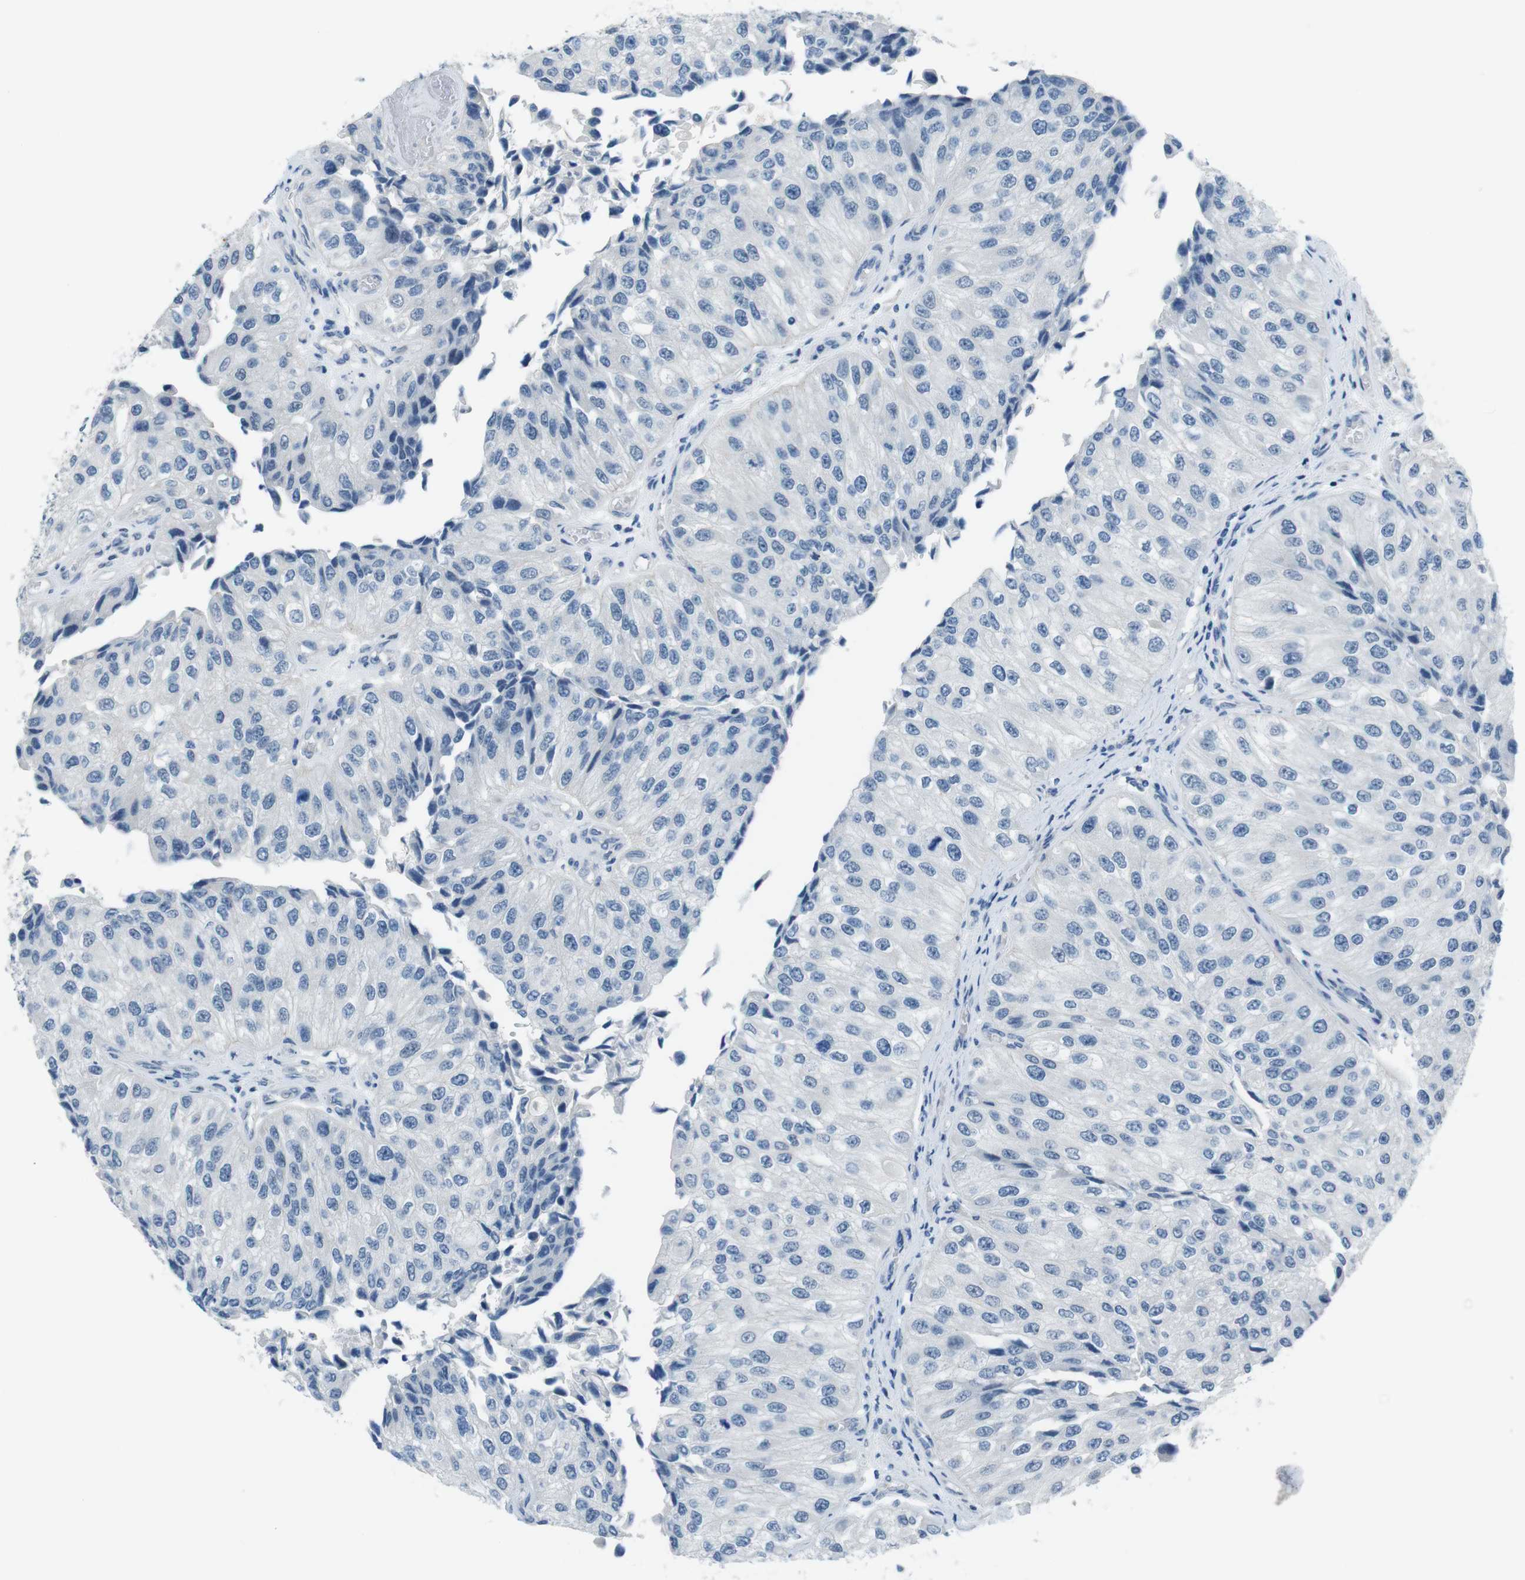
{"staining": {"intensity": "negative", "quantity": "none", "location": "none"}, "tissue": "urothelial cancer", "cell_type": "Tumor cells", "image_type": "cancer", "snomed": [{"axis": "morphology", "description": "Urothelial carcinoma, High grade"}, {"axis": "topography", "description": "Kidney"}, {"axis": "topography", "description": "Urinary bladder"}], "caption": "High power microscopy histopathology image of an immunohistochemistry histopathology image of urothelial cancer, revealing no significant staining in tumor cells.", "gene": "HRH2", "patient": {"sex": "male", "age": 77}}